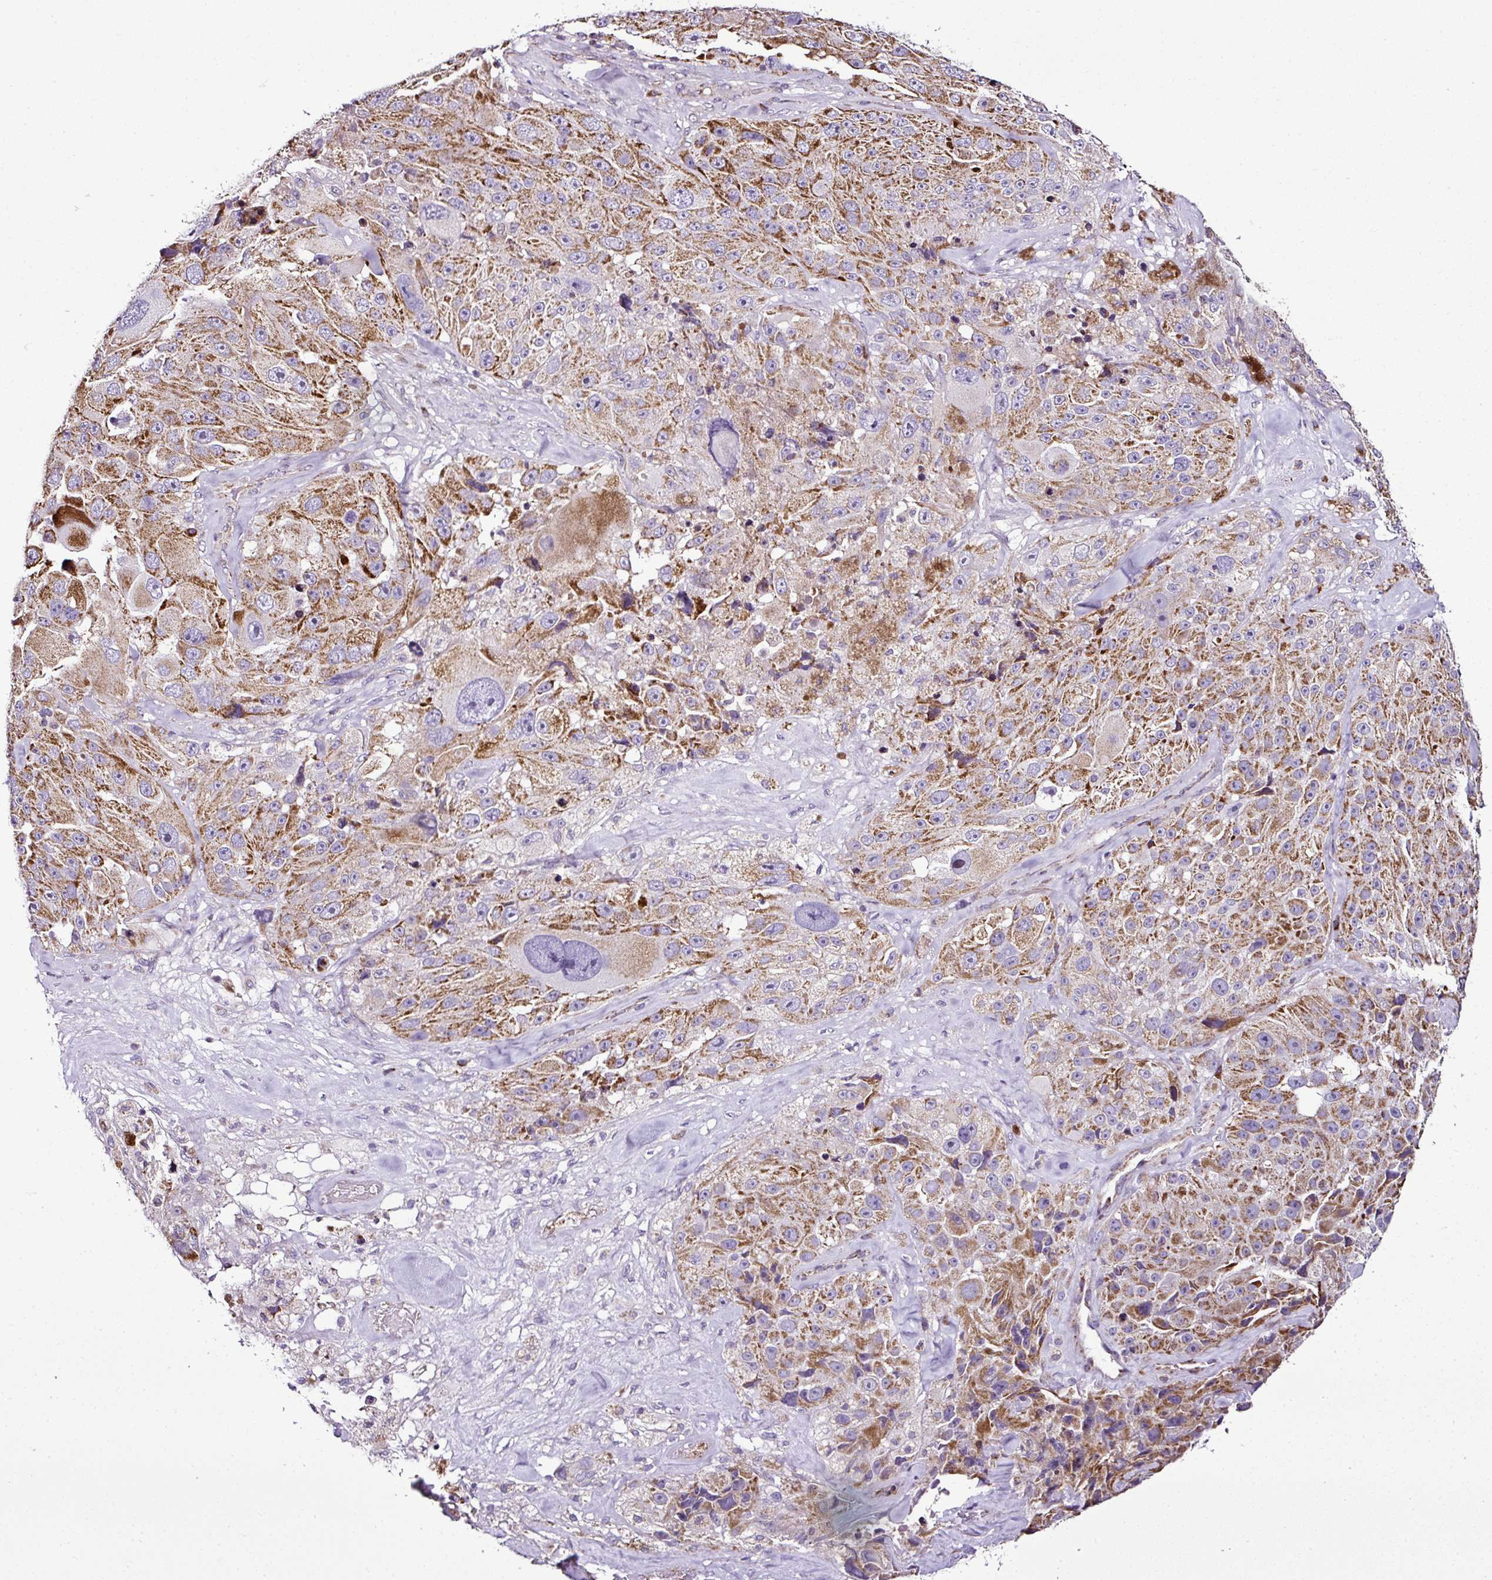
{"staining": {"intensity": "moderate", "quantity": ">75%", "location": "cytoplasmic/membranous"}, "tissue": "melanoma", "cell_type": "Tumor cells", "image_type": "cancer", "snomed": [{"axis": "morphology", "description": "Malignant melanoma, Metastatic site"}, {"axis": "topography", "description": "Lymph node"}], "caption": "An IHC photomicrograph of neoplastic tissue is shown. Protein staining in brown highlights moderate cytoplasmic/membranous positivity in malignant melanoma (metastatic site) within tumor cells.", "gene": "DPAGT1", "patient": {"sex": "male", "age": 62}}